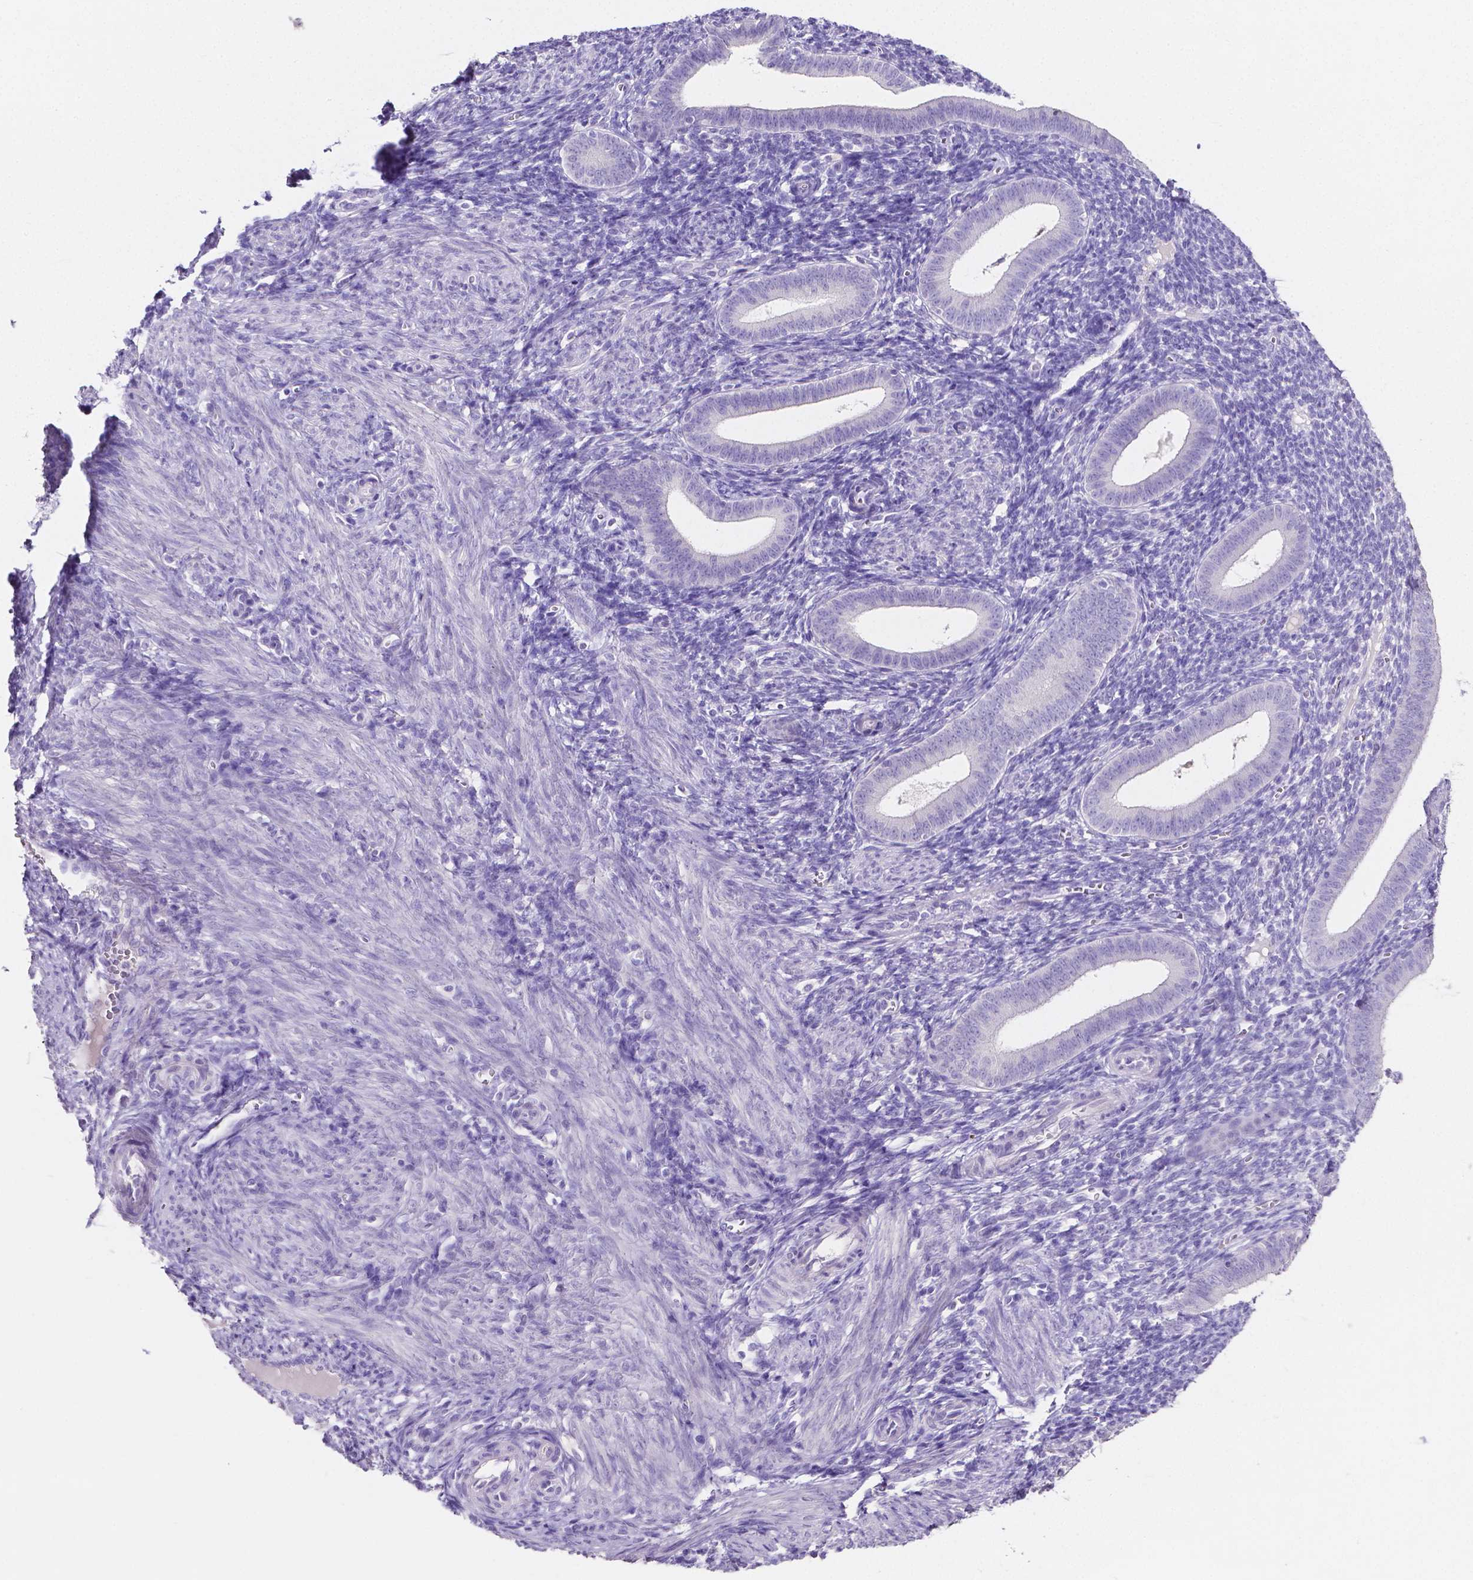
{"staining": {"intensity": "negative", "quantity": "none", "location": "none"}, "tissue": "endometrium", "cell_type": "Cells in endometrial stroma", "image_type": "normal", "snomed": [{"axis": "morphology", "description": "Normal tissue, NOS"}, {"axis": "topography", "description": "Endometrium"}], "caption": "This histopathology image is of normal endometrium stained with immunohistochemistry to label a protein in brown with the nuclei are counter-stained blue. There is no positivity in cells in endometrial stroma. (DAB (3,3'-diaminobenzidine) immunohistochemistry (IHC) with hematoxylin counter stain).", "gene": "SLC22A2", "patient": {"sex": "female", "age": 25}}